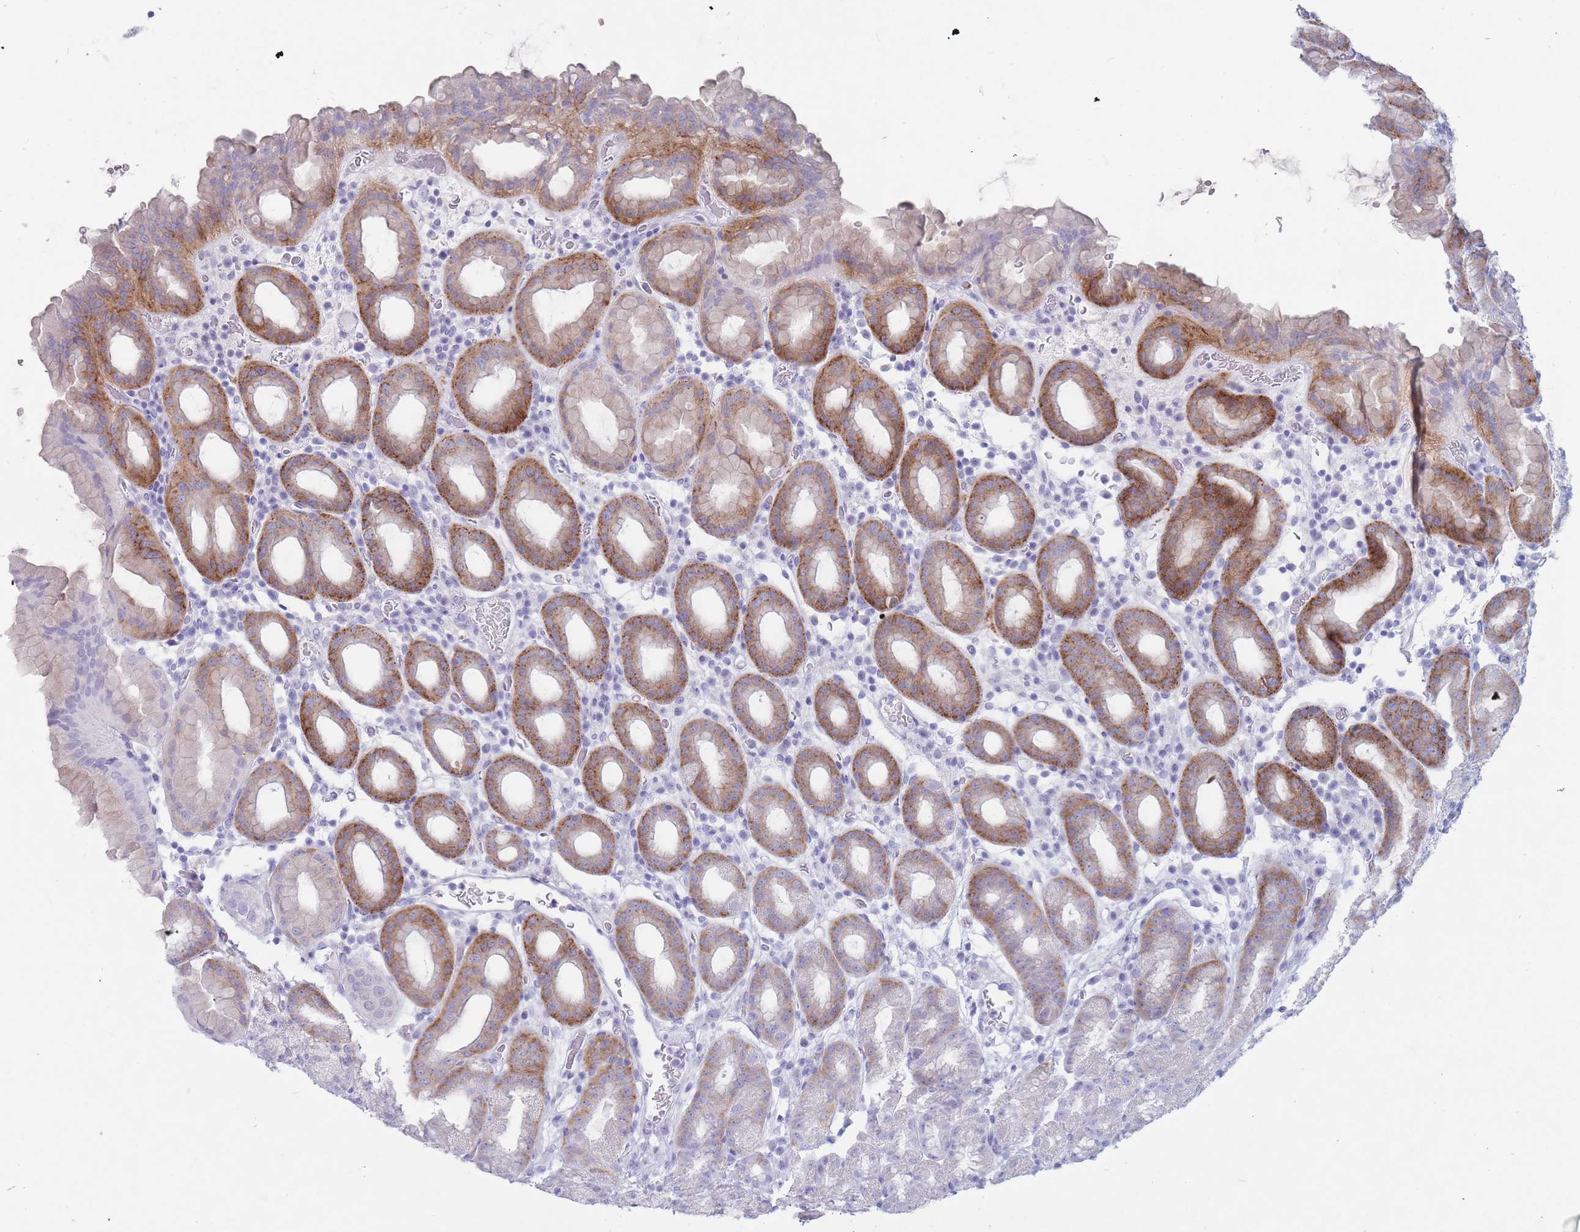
{"staining": {"intensity": "moderate", "quantity": "<25%", "location": "cytoplasmic/membranous"}, "tissue": "stomach", "cell_type": "Glandular cells", "image_type": "normal", "snomed": [{"axis": "morphology", "description": "Normal tissue, NOS"}, {"axis": "topography", "description": "Stomach, upper"}, {"axis": "topography", "description": "Stomach, lower"}, {"axis": "topography", "description": "Small intestine"}], "caption": "This is a micrograph of IHC staining of unremarkable stomach, which shows moderate expression in the cytoplasmic/membranous of glandular cells.", "gene": "ST3GAL5", "patient": {"sex": "male", "age": 68}}